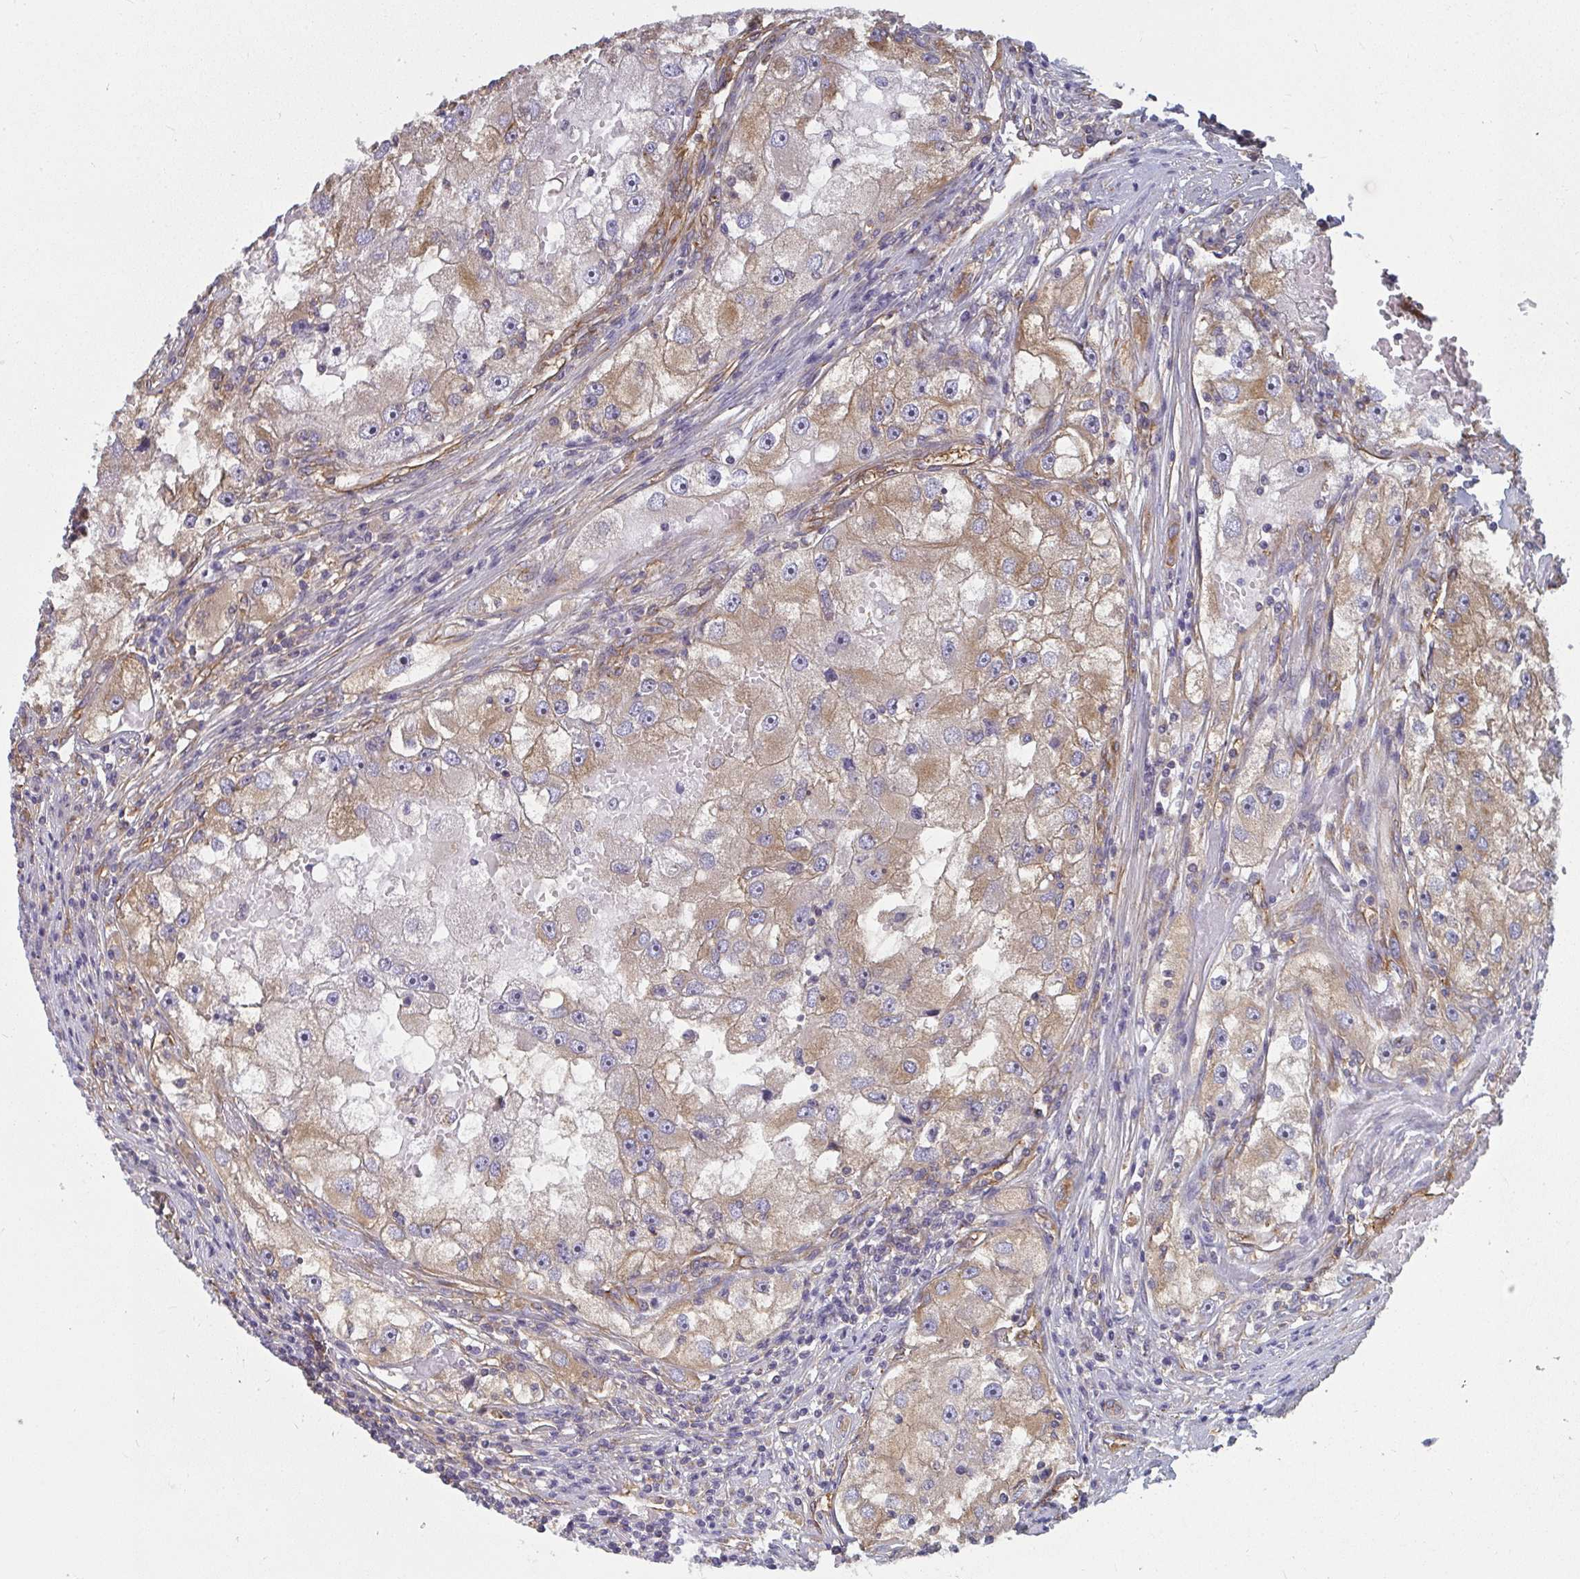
{"staining": {"intensity": "moderate", "quantity": ">75%", "location": "cytoplasmic/membranous"}, "tissue": "renal cancer", "cell_type": "Tumor cells", "image_type": "cancer", "snomed": [{"axis": "morphology", "description": "Adenocarcinoma, NOS"}, {"axis": "topography", "description": "Kidney"}], "caption": "Protein expression by immunohistochemistry shows moderate cytoplasmic/membranous staining in about >75% of tumor cells in adenocarcinoma (renal).", "gene": "DYNC1I2", "patient": {"sex": "male", "age": 63}}